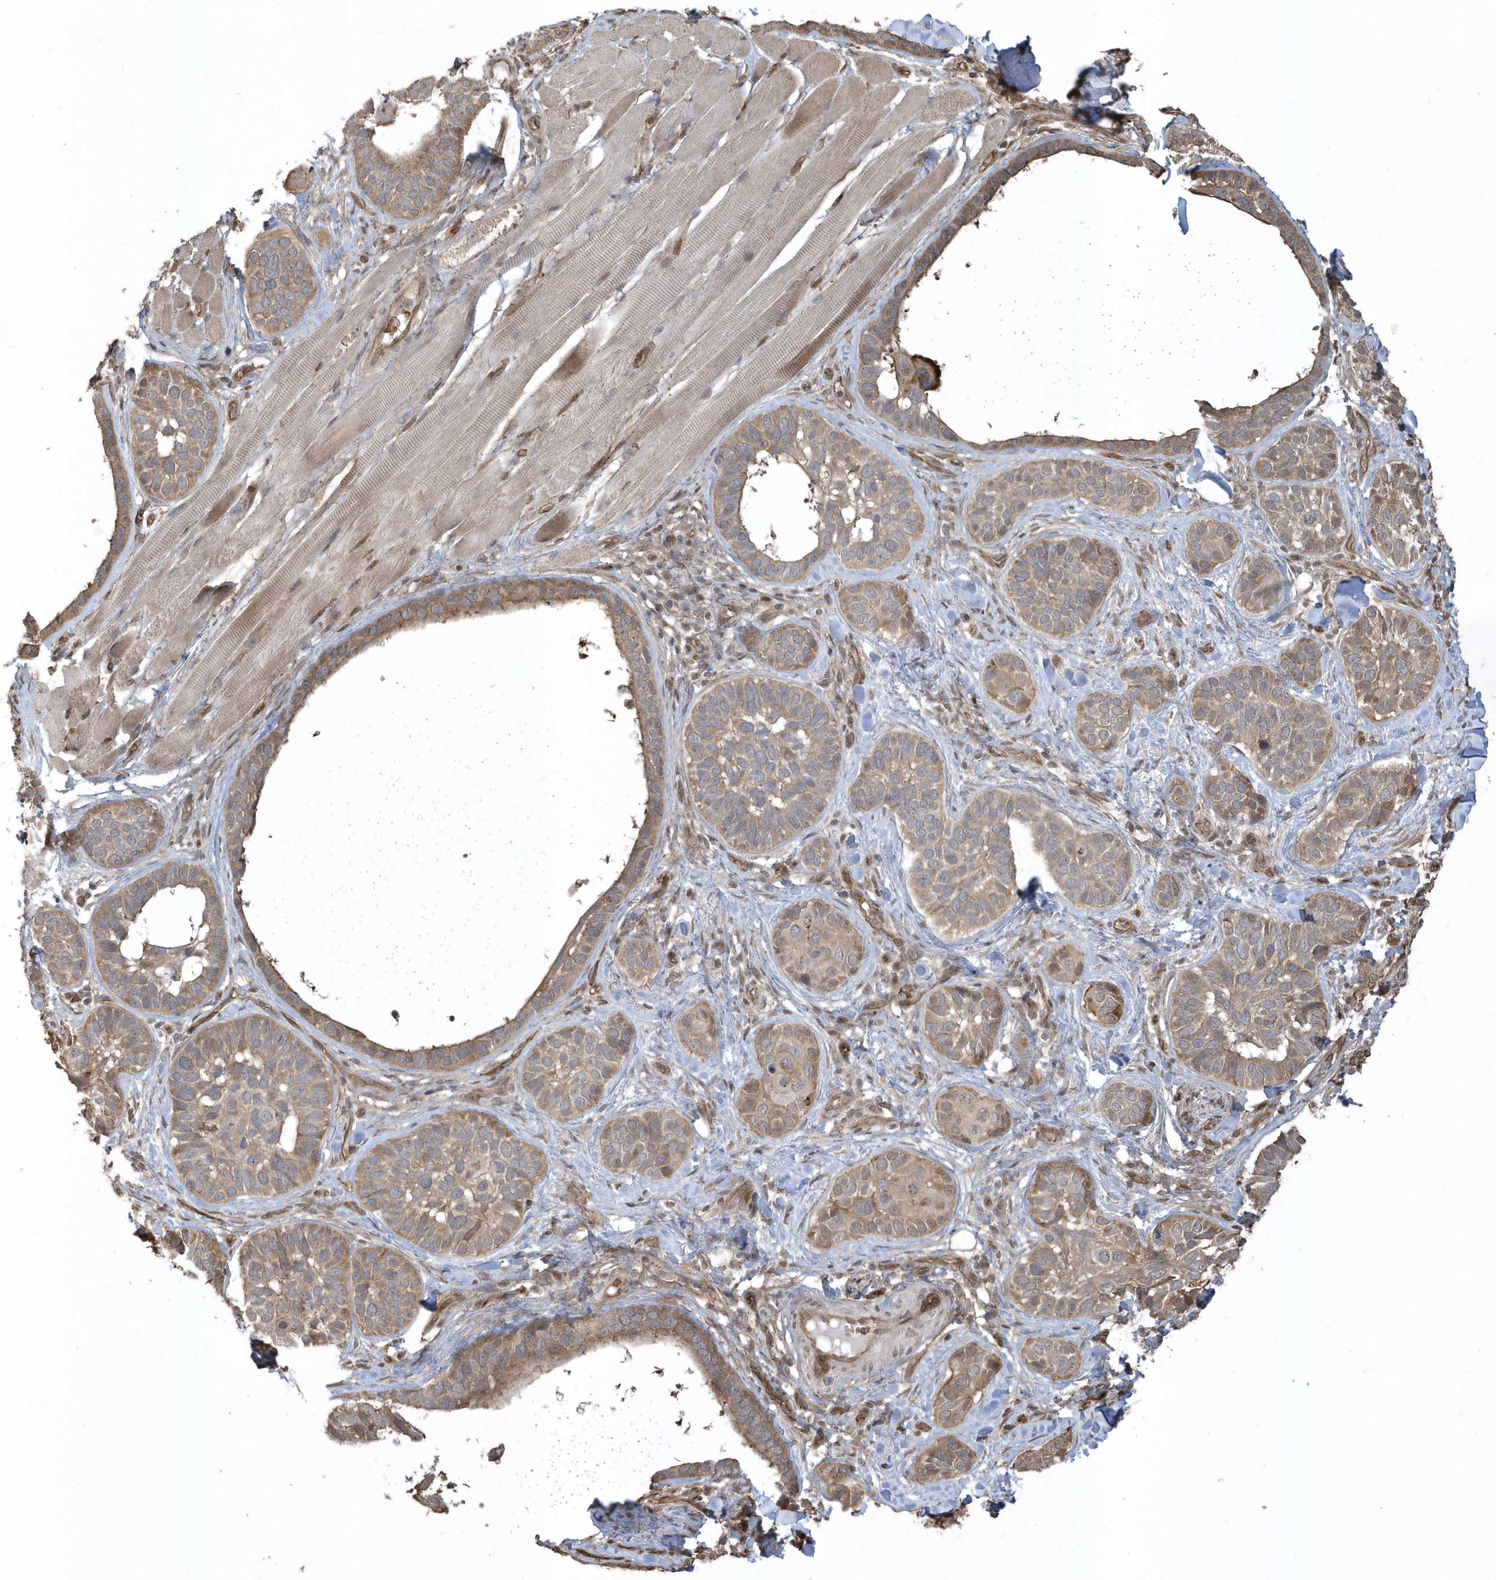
{"staining": {"intensity": "moderate", "quantity": ">75%", "location": "cytoplasmic/membranous"}, "tissue": "skin cancer", "cell_type": "Tumor cells", "image_type": "cancer", "snomed": [{"axis": "morphology", "description": "Basal cell carcinoma"}, {"axis": "topography", "description": "Skin"}], "caption": "About >75% of tumor cells in skin basal cell carcinoma demonstrate moderate cytoplasmic/membranous protein staining as visualized by brown immunohistochemical staining.", "gene": "HERPUD1", "patient": {"sex": "male", "age": 62}}